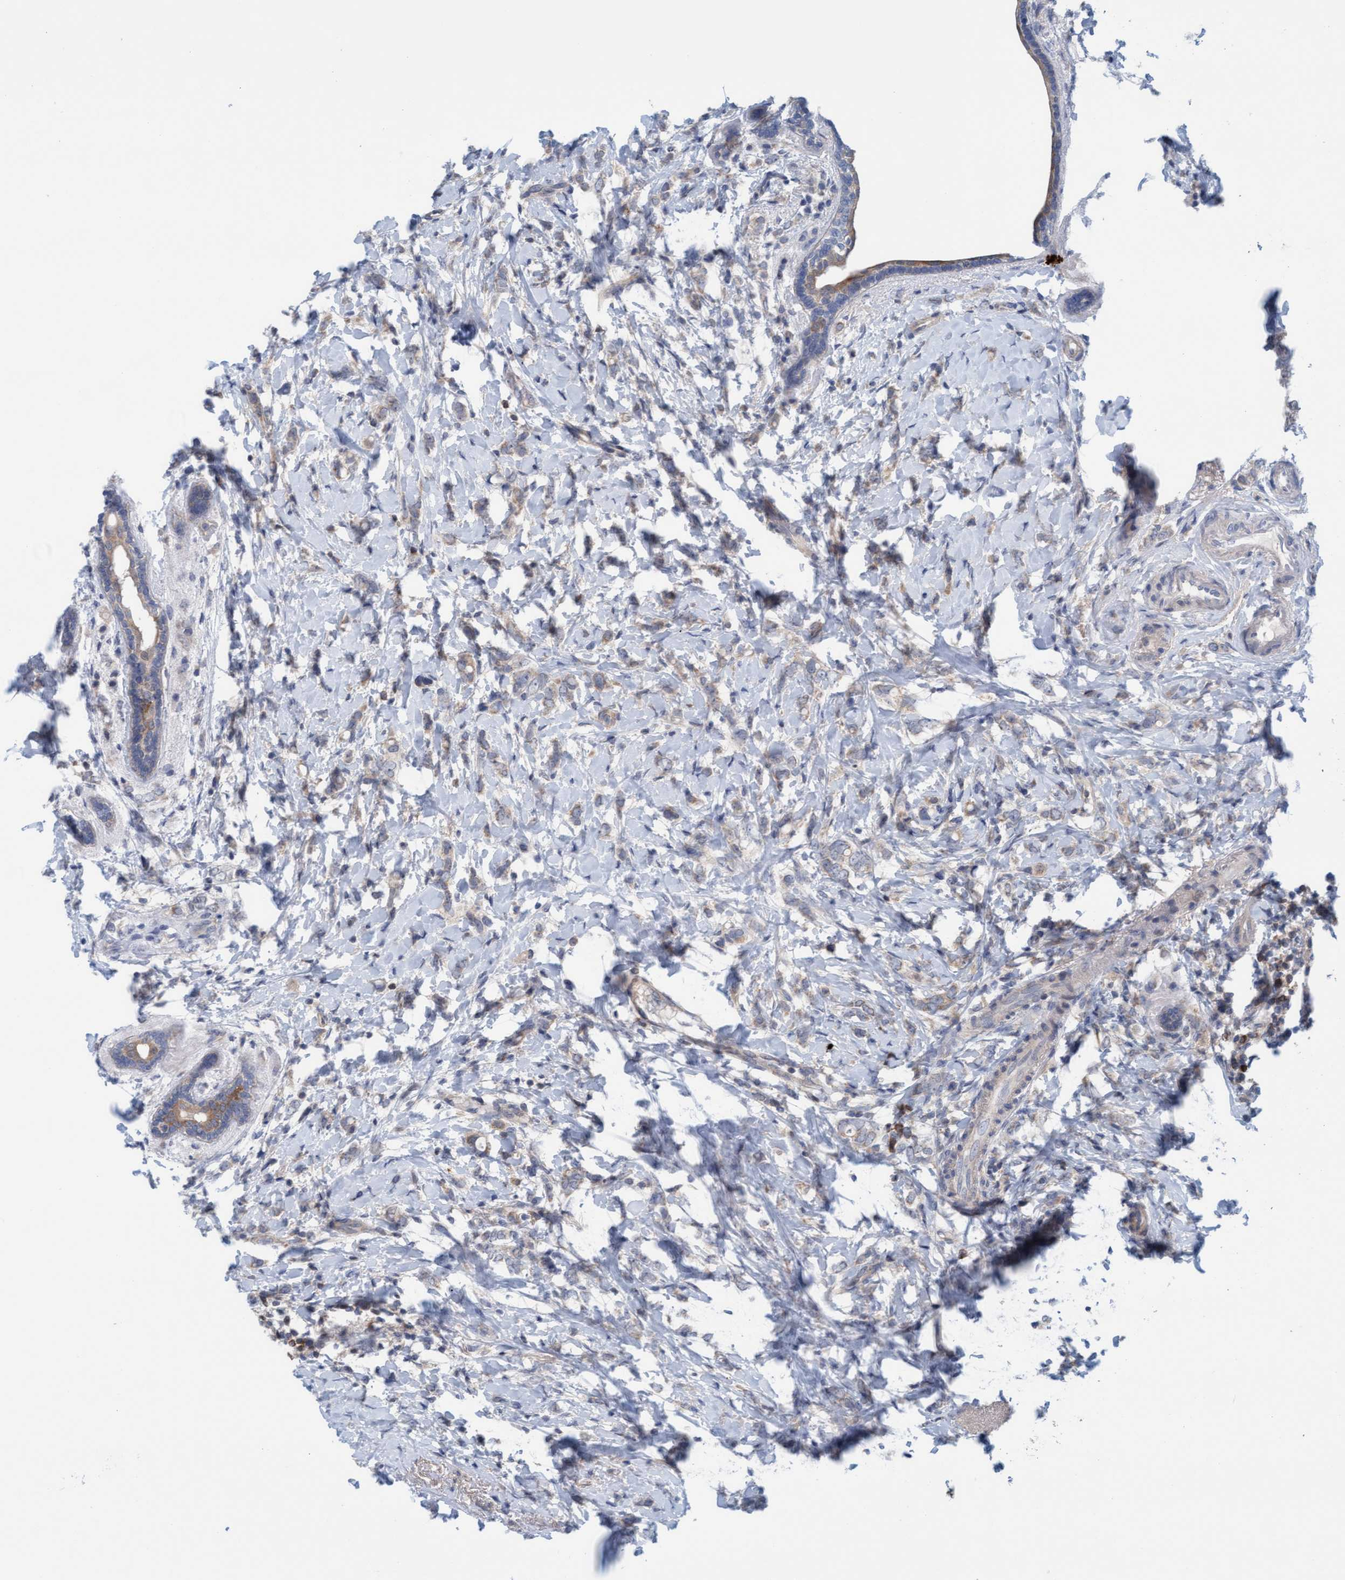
{"staining": {"intensity": "negative", "quantity": "none", "location": "none"}, "tissue": "breast cancer", "cell_type": "Tumor cells", "image_type": "cancer", "snomed": [{"axis": "morphology", "description": "Normal tissue, NOS"}, {"axis": "morphology", "description": "Lobular carcinoma"}, {"axis": "topography", "description": "Breast"}], "caption": "Immunohistochemistry image of lobular carcinoma (breast) stained for a protein (brown), which shows no staining in tumor cells. (DAB IHC visualized using brightfield microscopy, high magnification).", "gene": "KLHL25", "patient": {"sex": "female", "age": 47}}